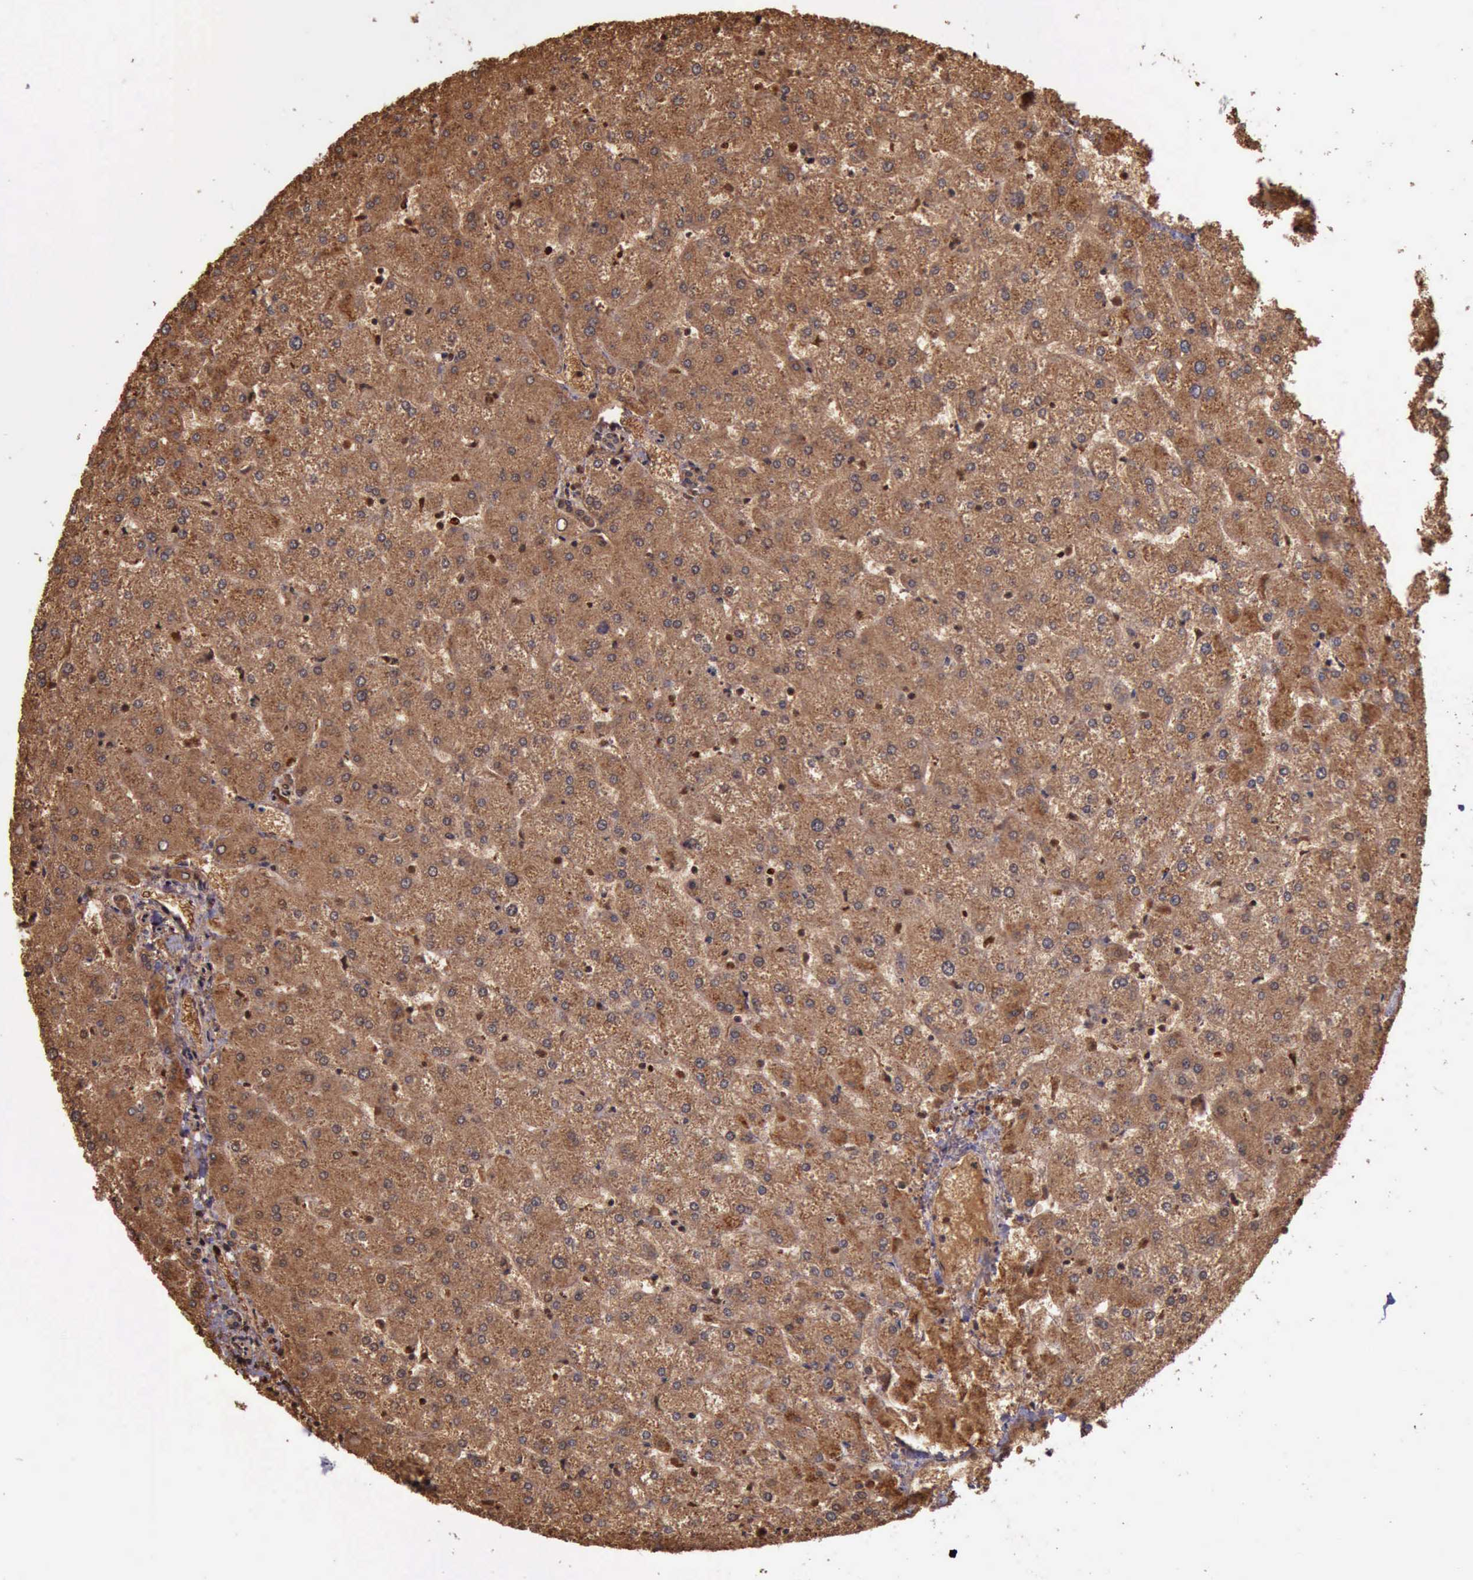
{"staining": {"intensity": "negative", "quantity": "none", "location": "none"}, "tissue": "liver", "cell_type": "Cholangiocytes", "image_type": "normal", "snomed": [{"axis": "morphology", "description": "Normal tissue, NOS"}, {"axis": "topography", "description": "Liver"}], "caption": "IHC micrograph of unremarkable human liver stained for a protein (brown), which demonstrates no staining in cholangiocytes. (Brightfield microscopy of DAB immunohistochemistry at high magnification).", "gene": "PLEK2", "patient": {"sex": "female", "age": 32}}